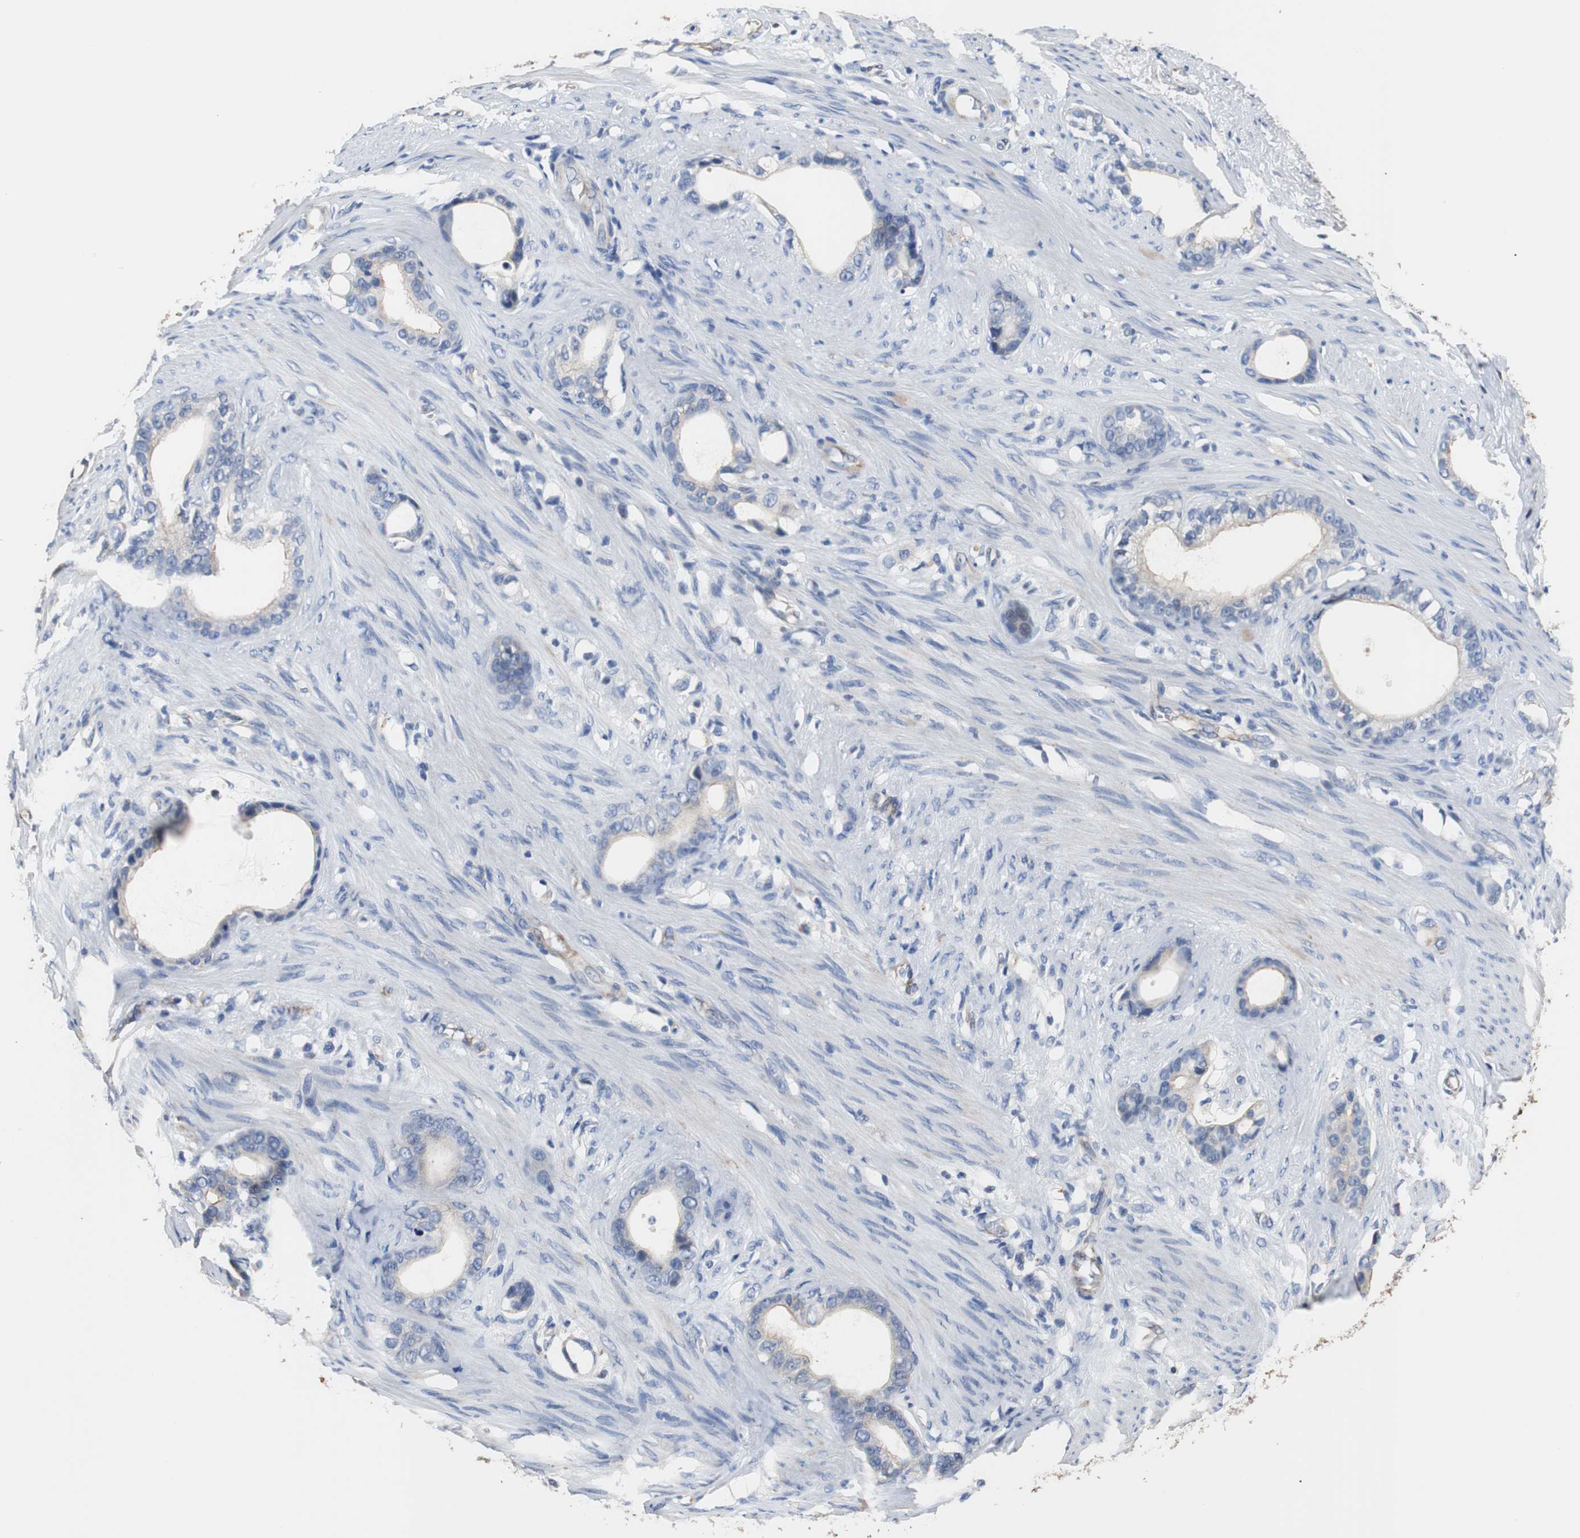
{"staining": {"intensity": "weak", "quantity": "25%-75%", "location": "cytoplasmic/membranous"}, "tissue": "stomach cancer", "cell_type": "Tumor cells", "image_type": "cancer", "snomed": [{"axis": "morphology", "description": "Adenocarcinoma, NOS"}, {"axis": "topography", "description": "Stomach"}], "caption": "A brown stain highlights weak cytoplasmic/membranous positivity of a protein in human stomach cancer tumor cells.", "gene": "PCK1", "patient": {"sex": "female", "age": 75}}